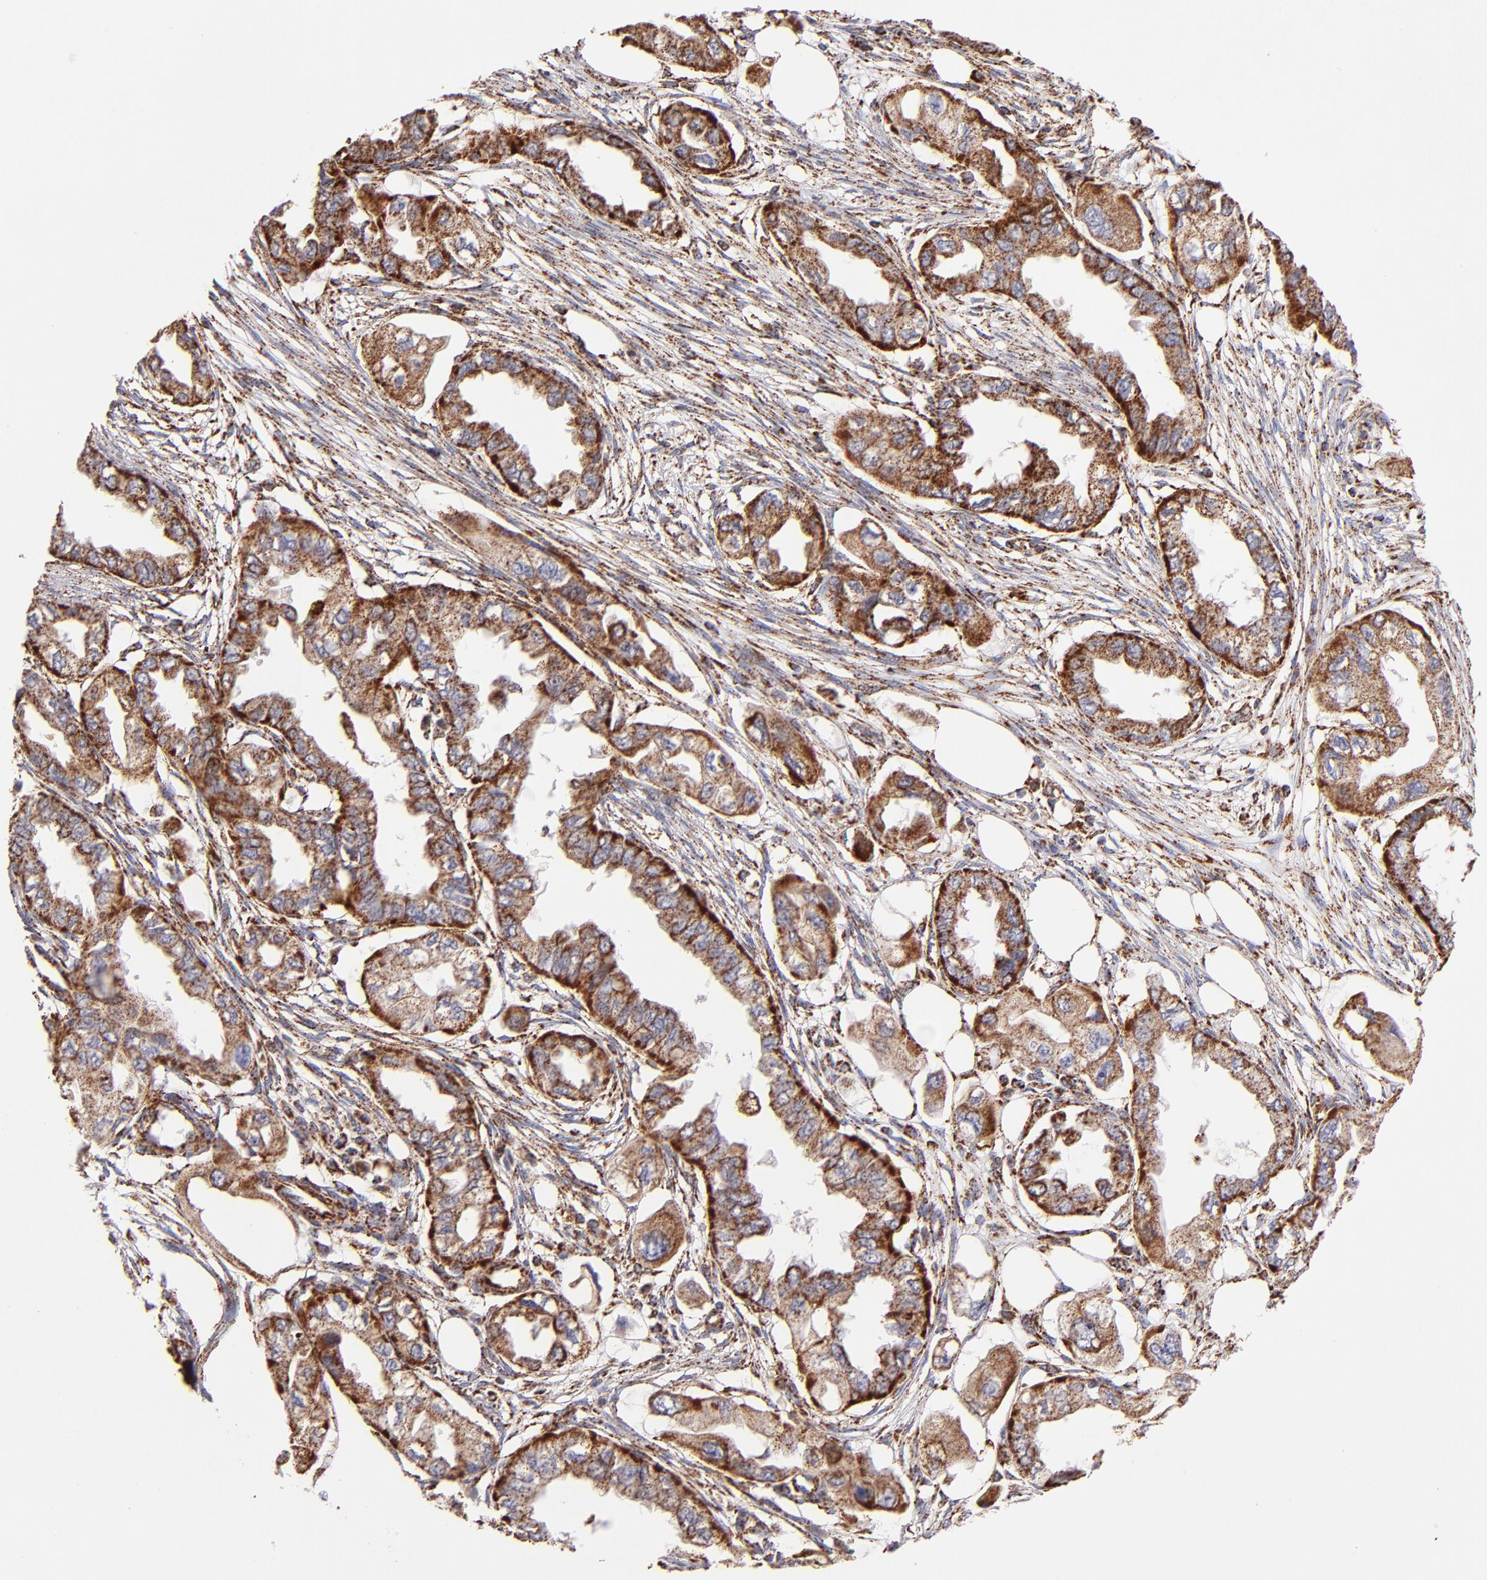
{"staining": {"intensity": "moderate", "quantity": ">75%", "location": "cytoplasmic/membranous"}, "tissue": "endometrial cancer", "cell_type": "Tumor cells", "image_type": "cancer", "snomed": [{"axis": "morphology", "description": "Adenocarcinoma, NOS"}, {"axis": "topography", "description": "Endometrium"}], "caption": "Immunohistochemistry (IHC) staining of endometrial adenocarcinoma, which shows medium levels of moderate cytoplasmic/membranous staining in about >75% of tumor cells indicating moderate cytoplasmic/membranous protein expression. The staining was performed using DAB (brown) for protein detection and nuclei were counterstained in hematoxylin (blue).", "gene": "DLST", "patient": {"sex": "female", "age": 67}}